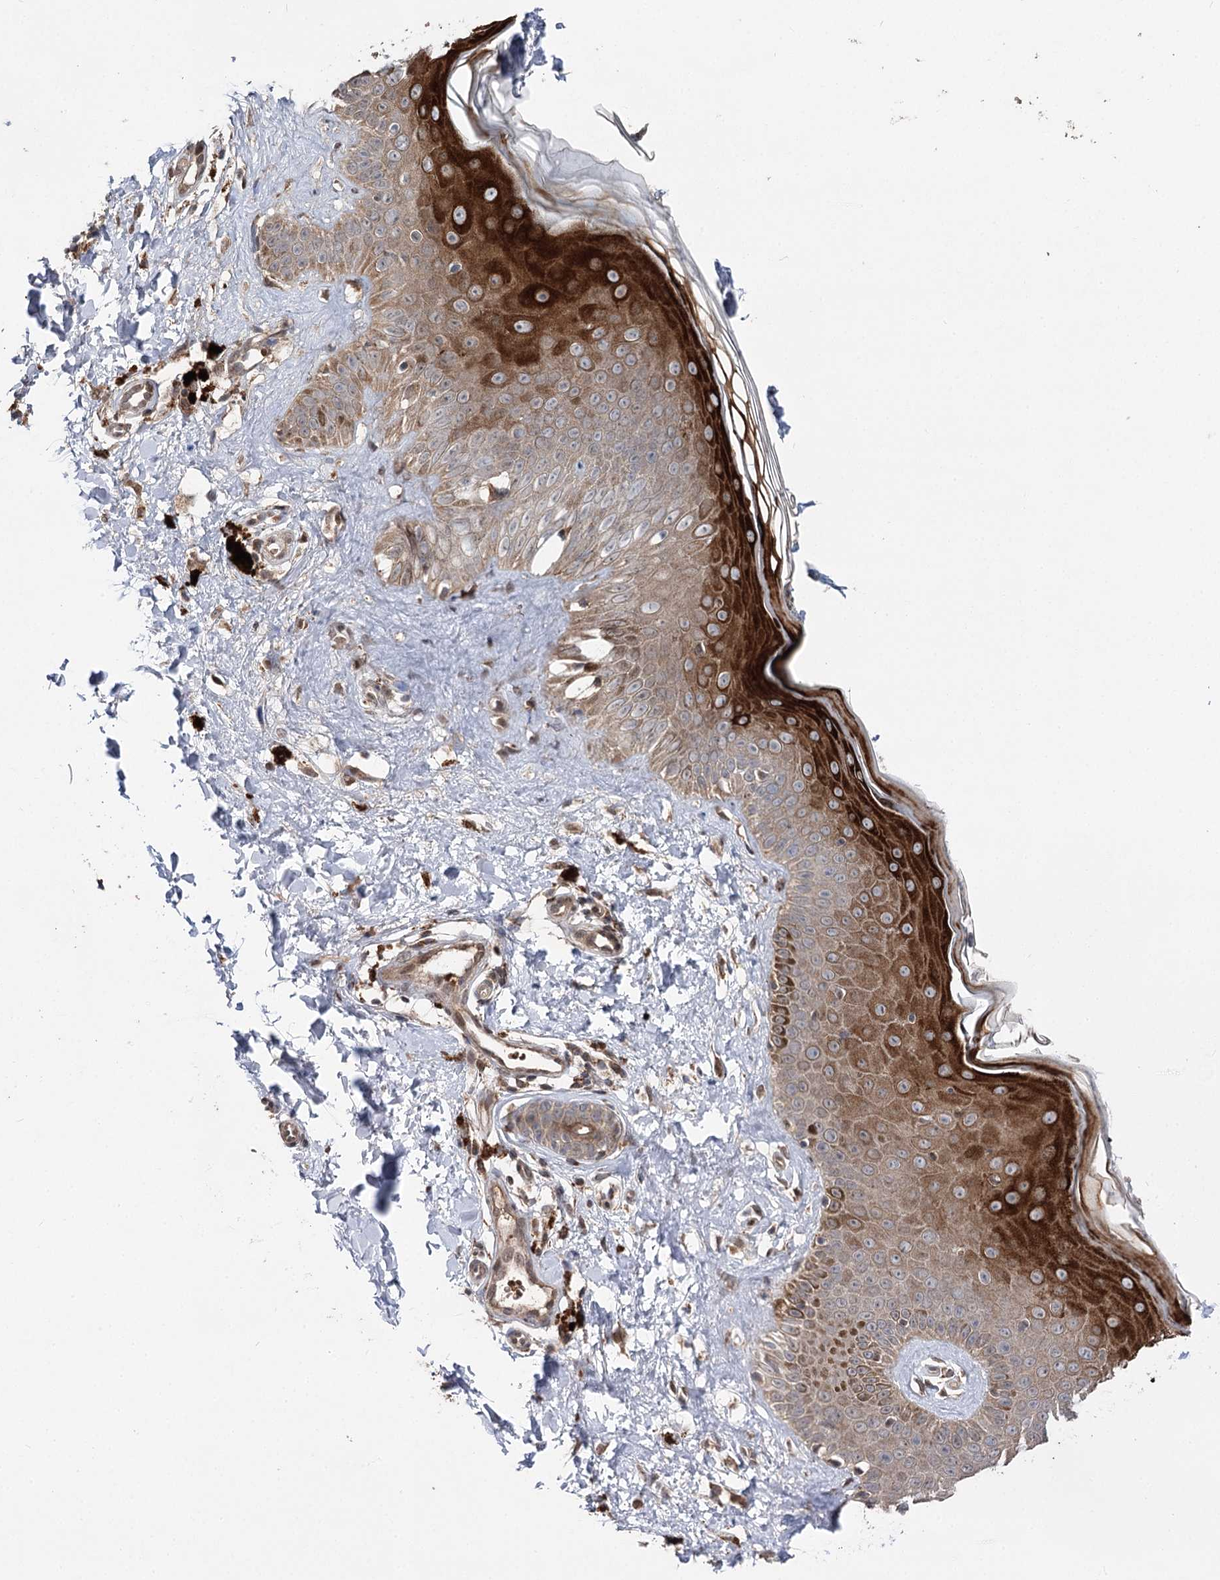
{"staining": {"intensity": "weak", "quantity": ">75%", "location": "cytoplasmic/membranous"}, "tissue": "skin", "cell_type": "Fibroblasts", "image_type": "normal", "snomed": [{"axis": "morphology", "description": "Normal tissue, NOS"}, {"axis": "topography", "description": "Skin"}], "caption": "Immunohistochemistry micrograph of benign skin: human skin stained using IHC shows low levels of weak protein expression localized specifically in the cytoplasmic/membranous of fibroblasts, appearing as a cytoplasmic/membranous brown color.", "gene": "MSANTD2", "patient": {"sex": "male", "age": 52}}